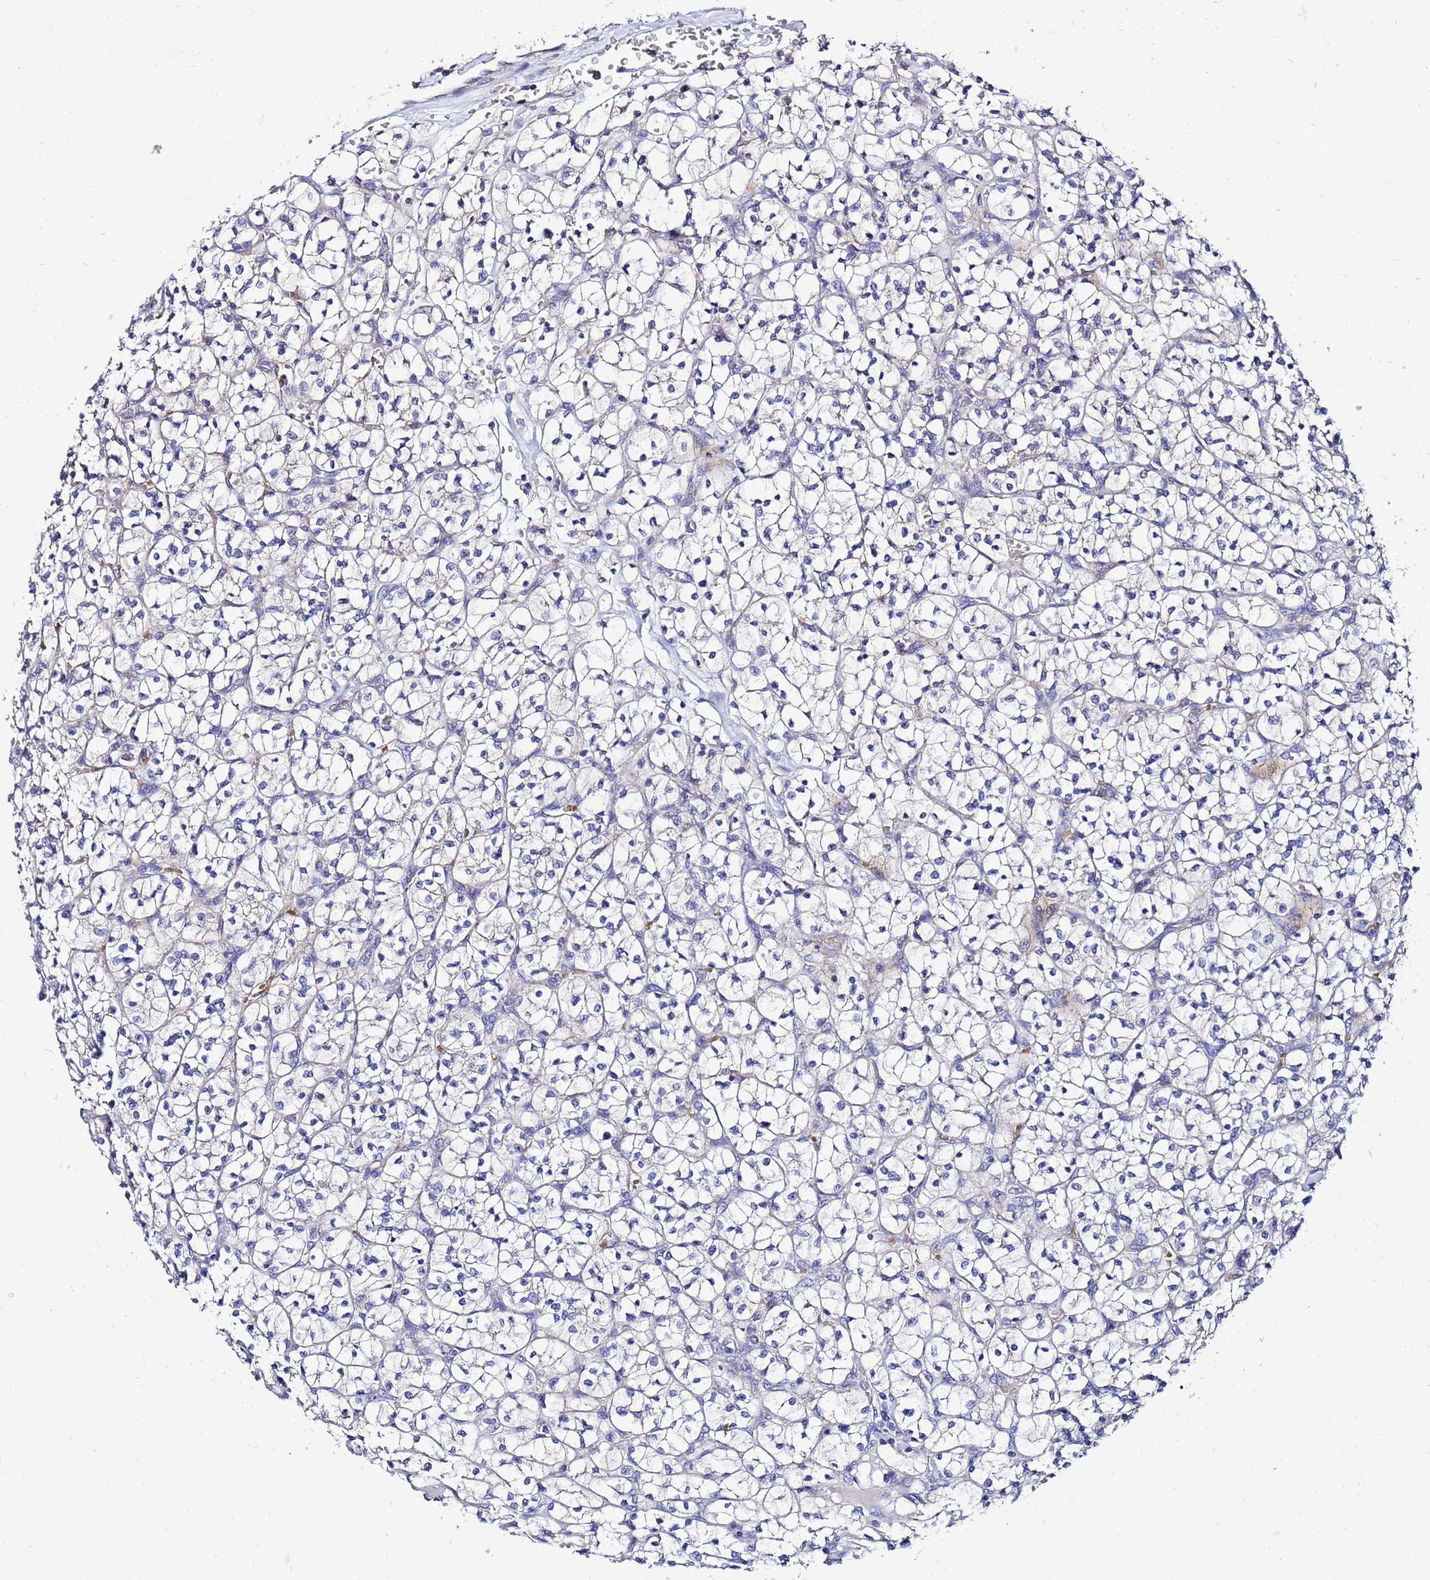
{"staining": {"intensity": "negative", "quantity": "none", "location": "none"}, "tissue": "renal cancer", "cell_type": "Tumor cells", "image_type": "cancer", "snomed": [{"axis": "morphology", "description": "Adenocarcinoma, NOS"}, {"axis": "topography", "description": "Kidney"}], "caption": "Tumor cells show no significant protein expression in renal cancer (adenocarcinoma).", "gene": "FAHD2A", "patient": {"sex": "female", "age": 64}}